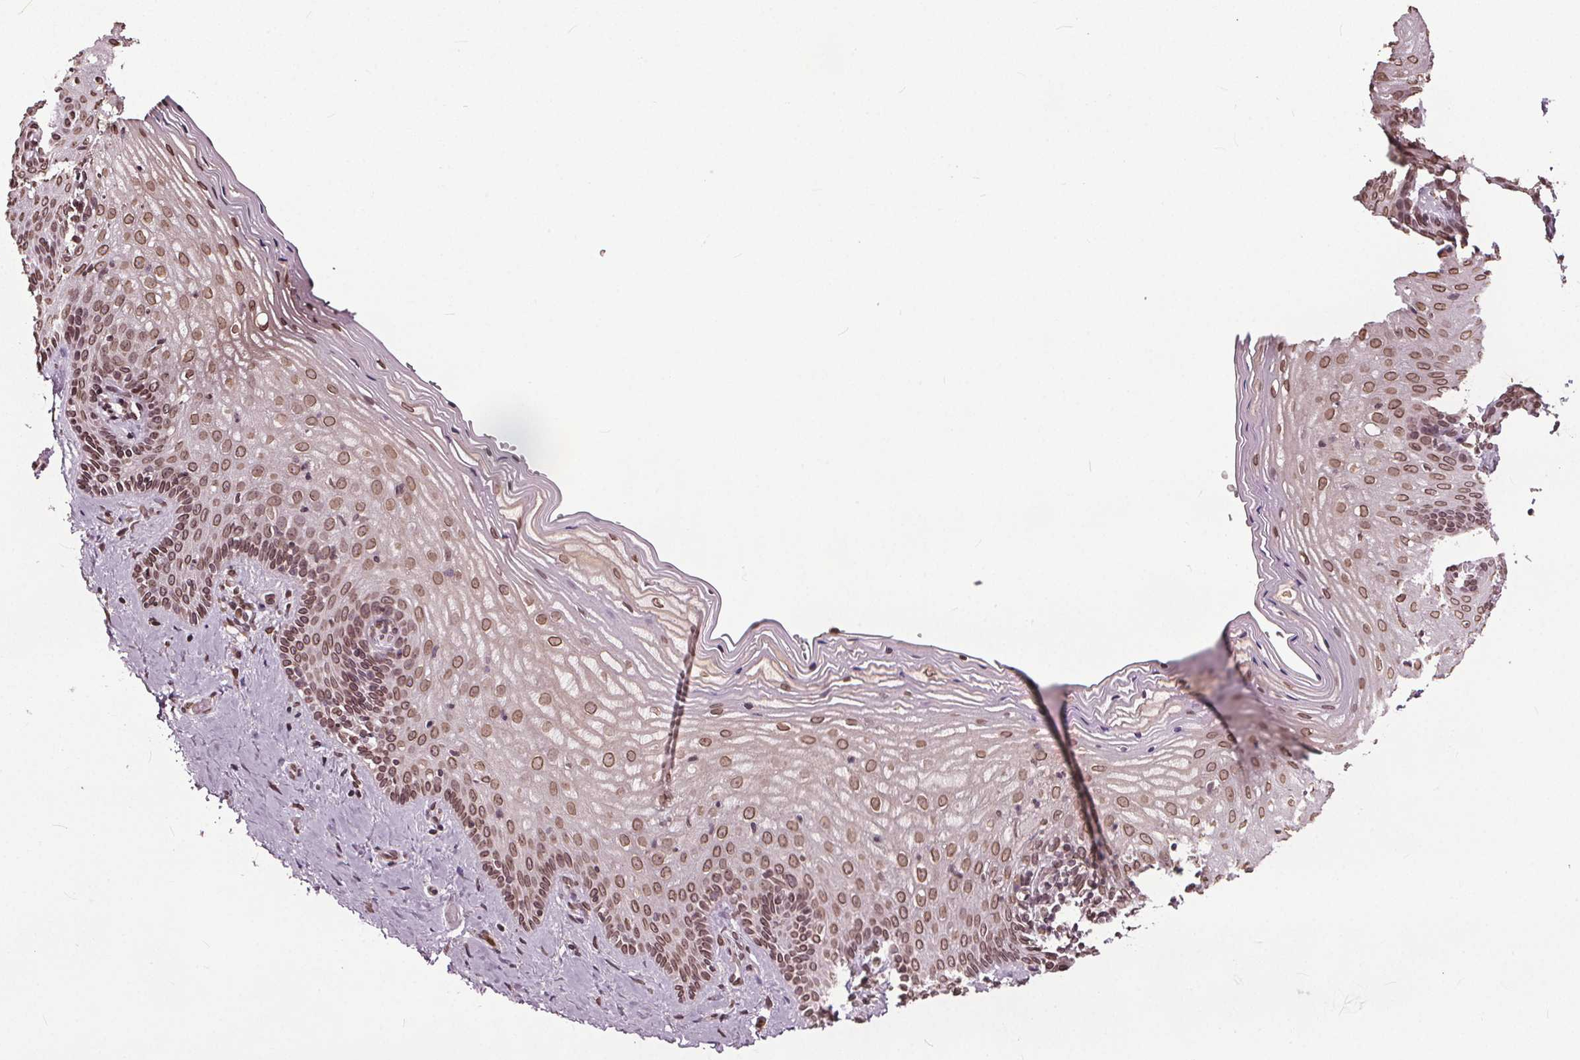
{"staining": {"intensity": "moderate", "quantity": "25%-75%", "location": "cytoplasmic/membranous,nuclear"}, "tissue": "vagina", "cell_type": "Squamous epithelial cells", "image_type": "normal", "snomed": [{"axis": "morphology", "description": "Normal tissue, NOS"}, {"axis": "topography", "description": "Vagina"}], "caption": "A micrograph showing moderate cytoplasmic/membranous,nuclear expression in about 25%-75% of squamous epithelial cells in benign vagina, as visualized by brown immunohistochemical staining.", "gene": "TTC39C", "patient": {"sex": "female", "age": 45}}